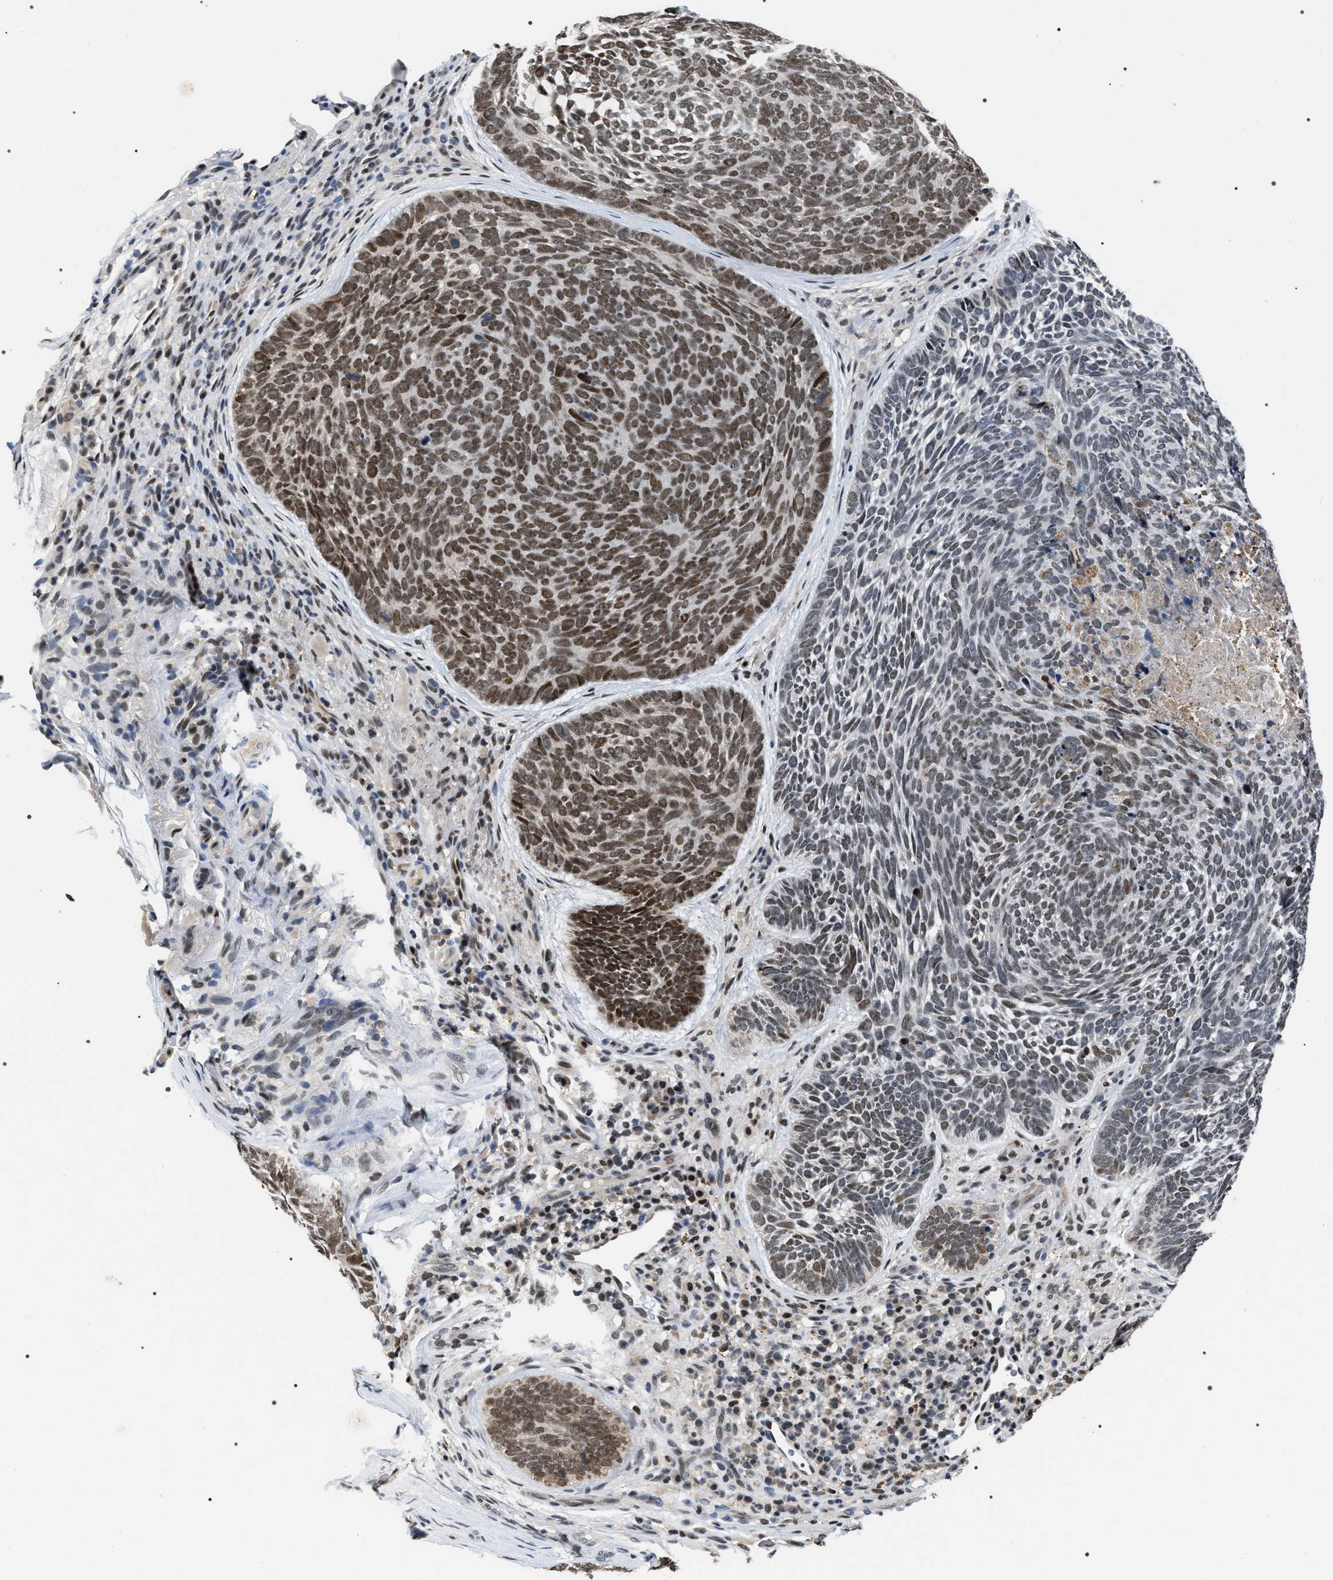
{"staining": {"intensity": "moderate", "quantity": "25%-75%", "location": "nuclear"}, "tissue": "skin cancer", "cell_type": "Tumor cells", "image_type": "cancer", "snomed": [{"axis": "morphology", "description": "Basal cell carcinoma"}, {"axis": "topography", "description": "Skin"}, {"axis": "topography", "description": "Skin of head"}], "caption": "A high-resolution micrograph shows IHC staining of skin basal cell carcinoma, which displays moderate nuclear expression in about 25%-75% of tumor cells. (IHC, brightfield microscopy, high magnification).", "gene": "C7orf25", "patient": {"sex": "female", "age": 85}}